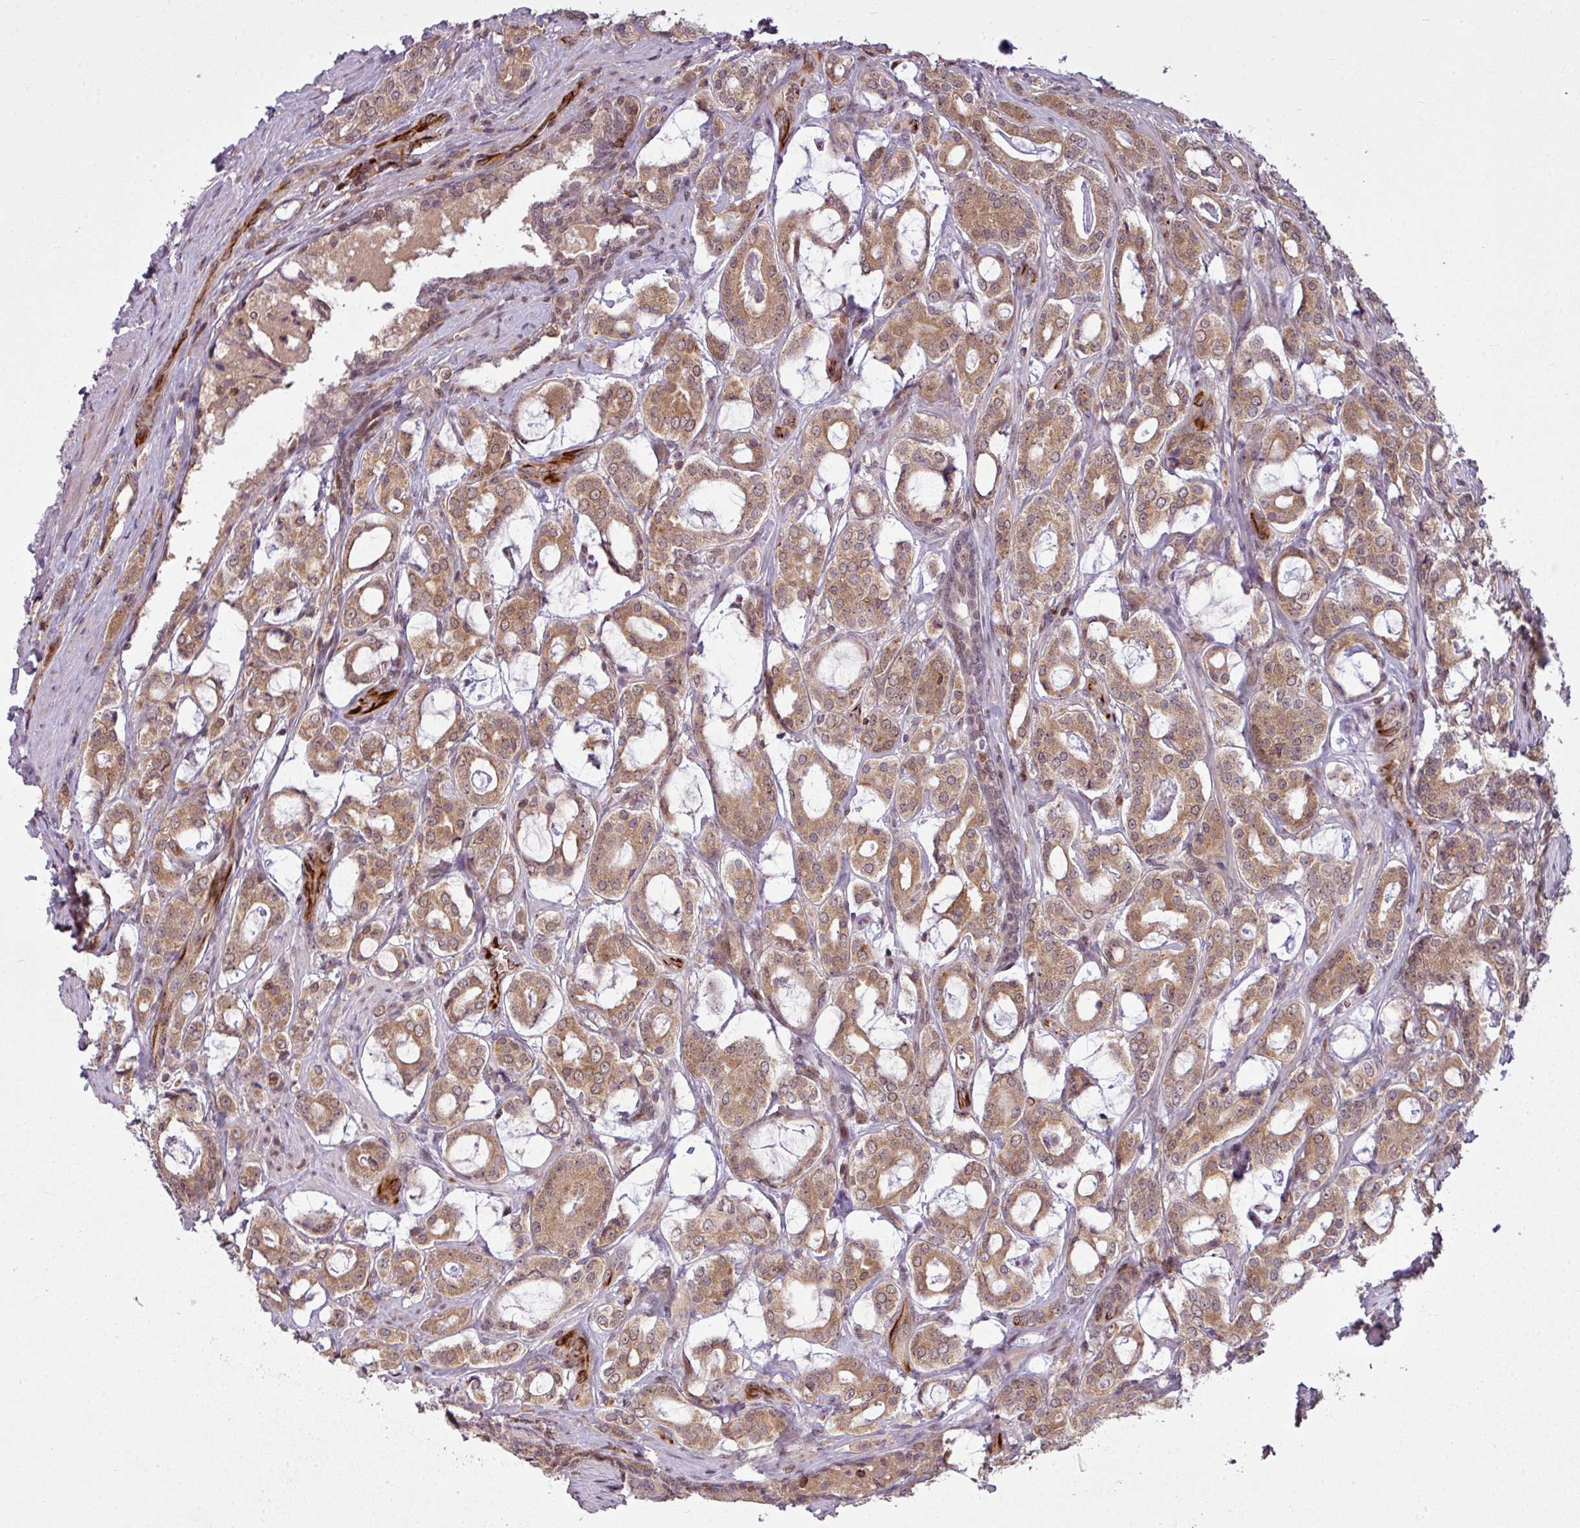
{"staining": {"intensity": "moderate", "quantity": ">75%", "location": "cytoplasmic/membranous"}, "tissue": "prostate cancer", "cell_type": "Tumor cells", "image_type": "cancer", "snomed": [{"axis": "morphology", "description": "Adenocarcinoma, High grade"}, {"axis": "topography", "description": "Prostate"}], "caption": "The immunohistochemical stain shows moderate cytoplasmic/membranous staining in tumor cells of high-grade adenocarcinoma (prostate) tissue. The staining was performed using DAB to visualize the protein expression in brown, while the nuclei were stained in blue with hematoxylin (Magnification: 20x).", "gene": "ZC2HC1C", "patient": {"sex": "male", "age": 63}}